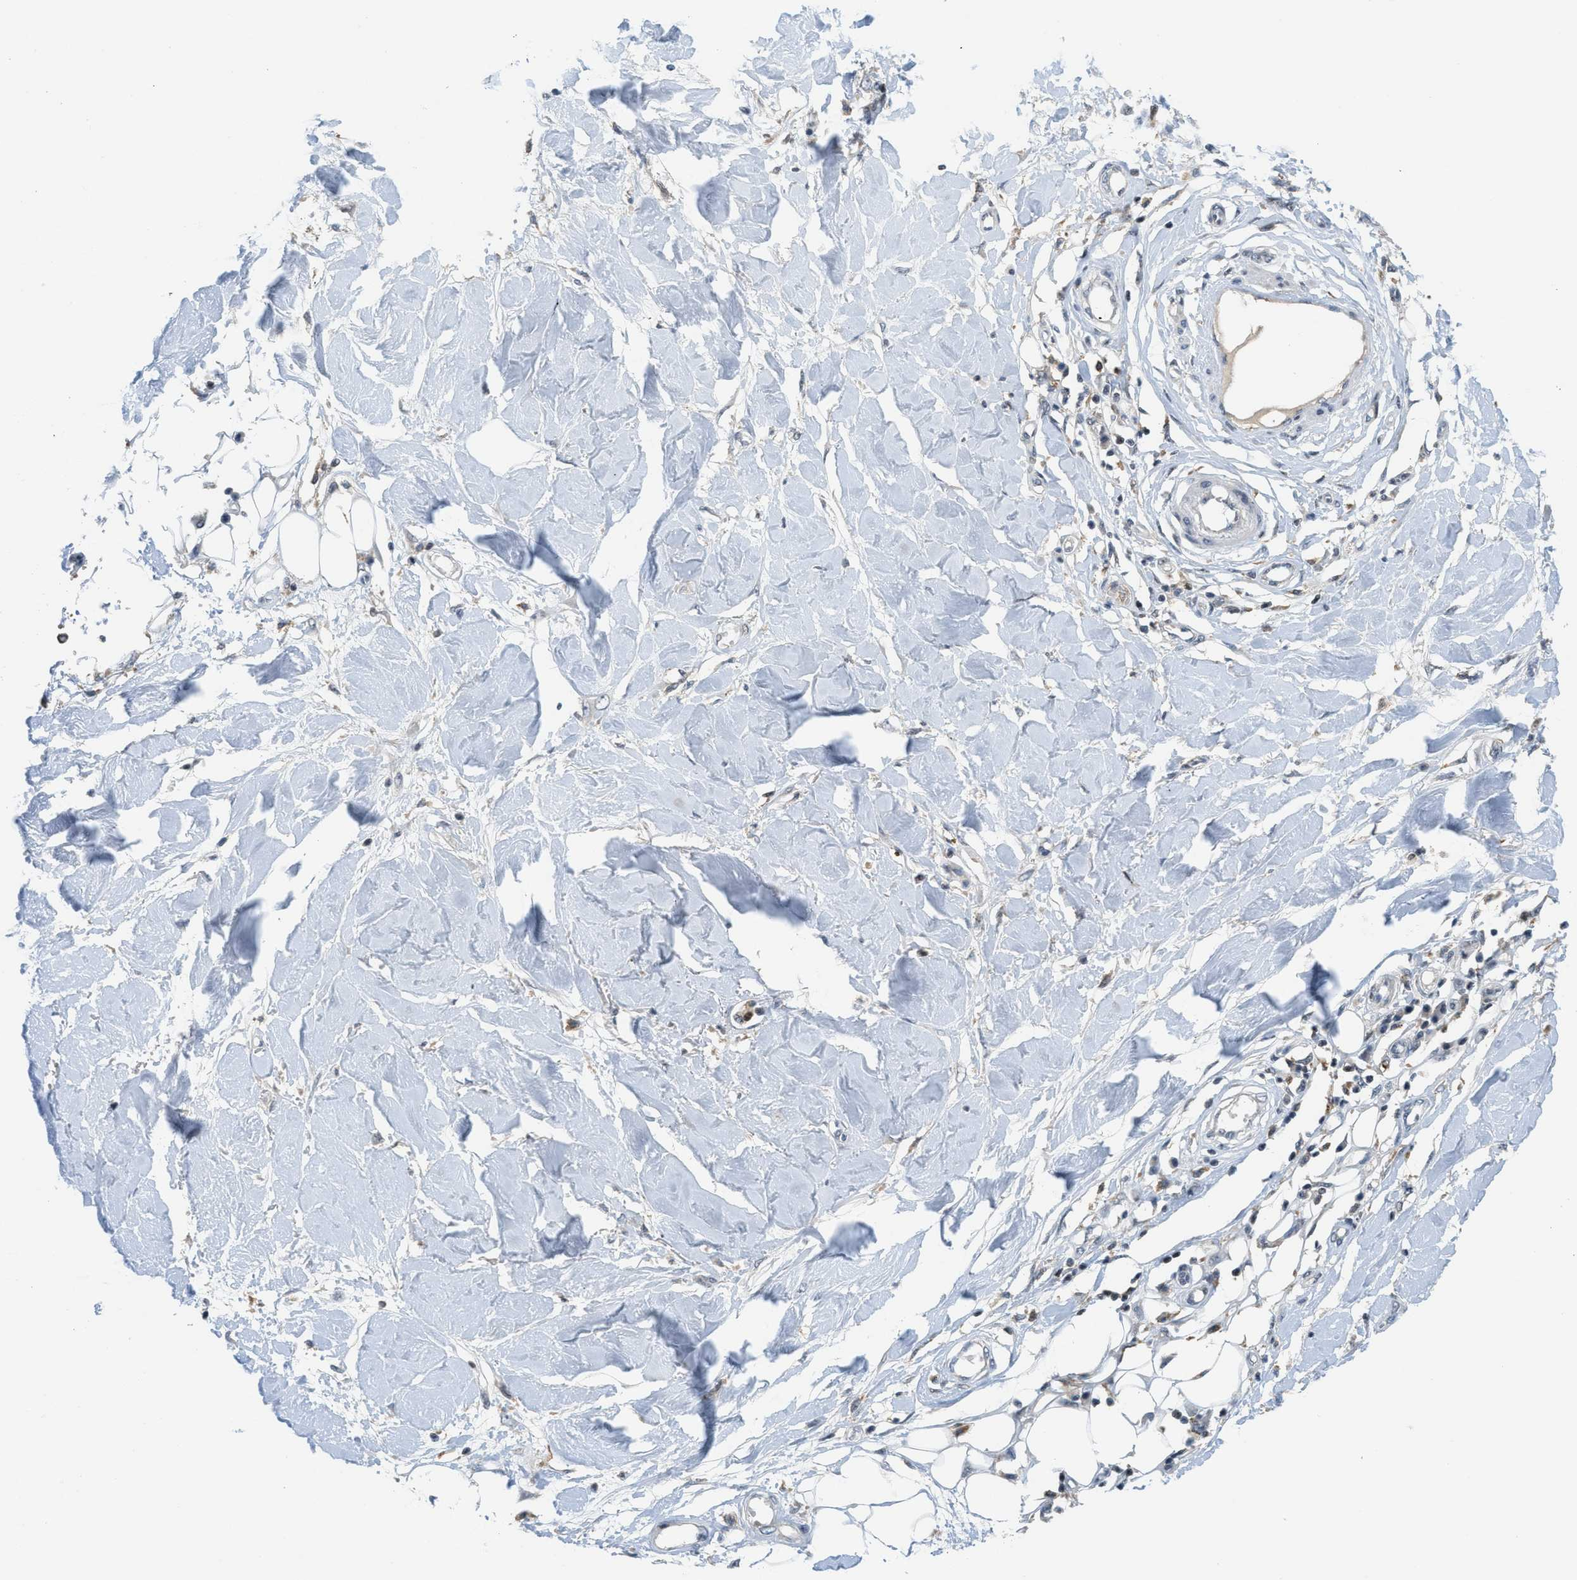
{"staining": {"intensity": "moderate", "quantity": "25%-75%", "location": "cytoplasmic/membranous"}, "tissue": "adipose tissue", "cell_type": "Adipocytes", "image_type": "normal", "snomed": [{"axis": "morphology", "description": "Normal tissue, NOS"}, {"axis": "morphology", "description": "Squamous cell carcinoma, NOS"}, {"axis": "topography", "description": "Skin"}, {"axis": "topography", "description": "Peripheral nerve tissue"}], "caption": "Protein expression analysis of unremarkable adipose tissue exhibits moderate cytoplasmic/membranous expression in approximately 25%-75% of adipocytes.", "gene": "ING1", "patient": {"sex": "male", "age": 83}}